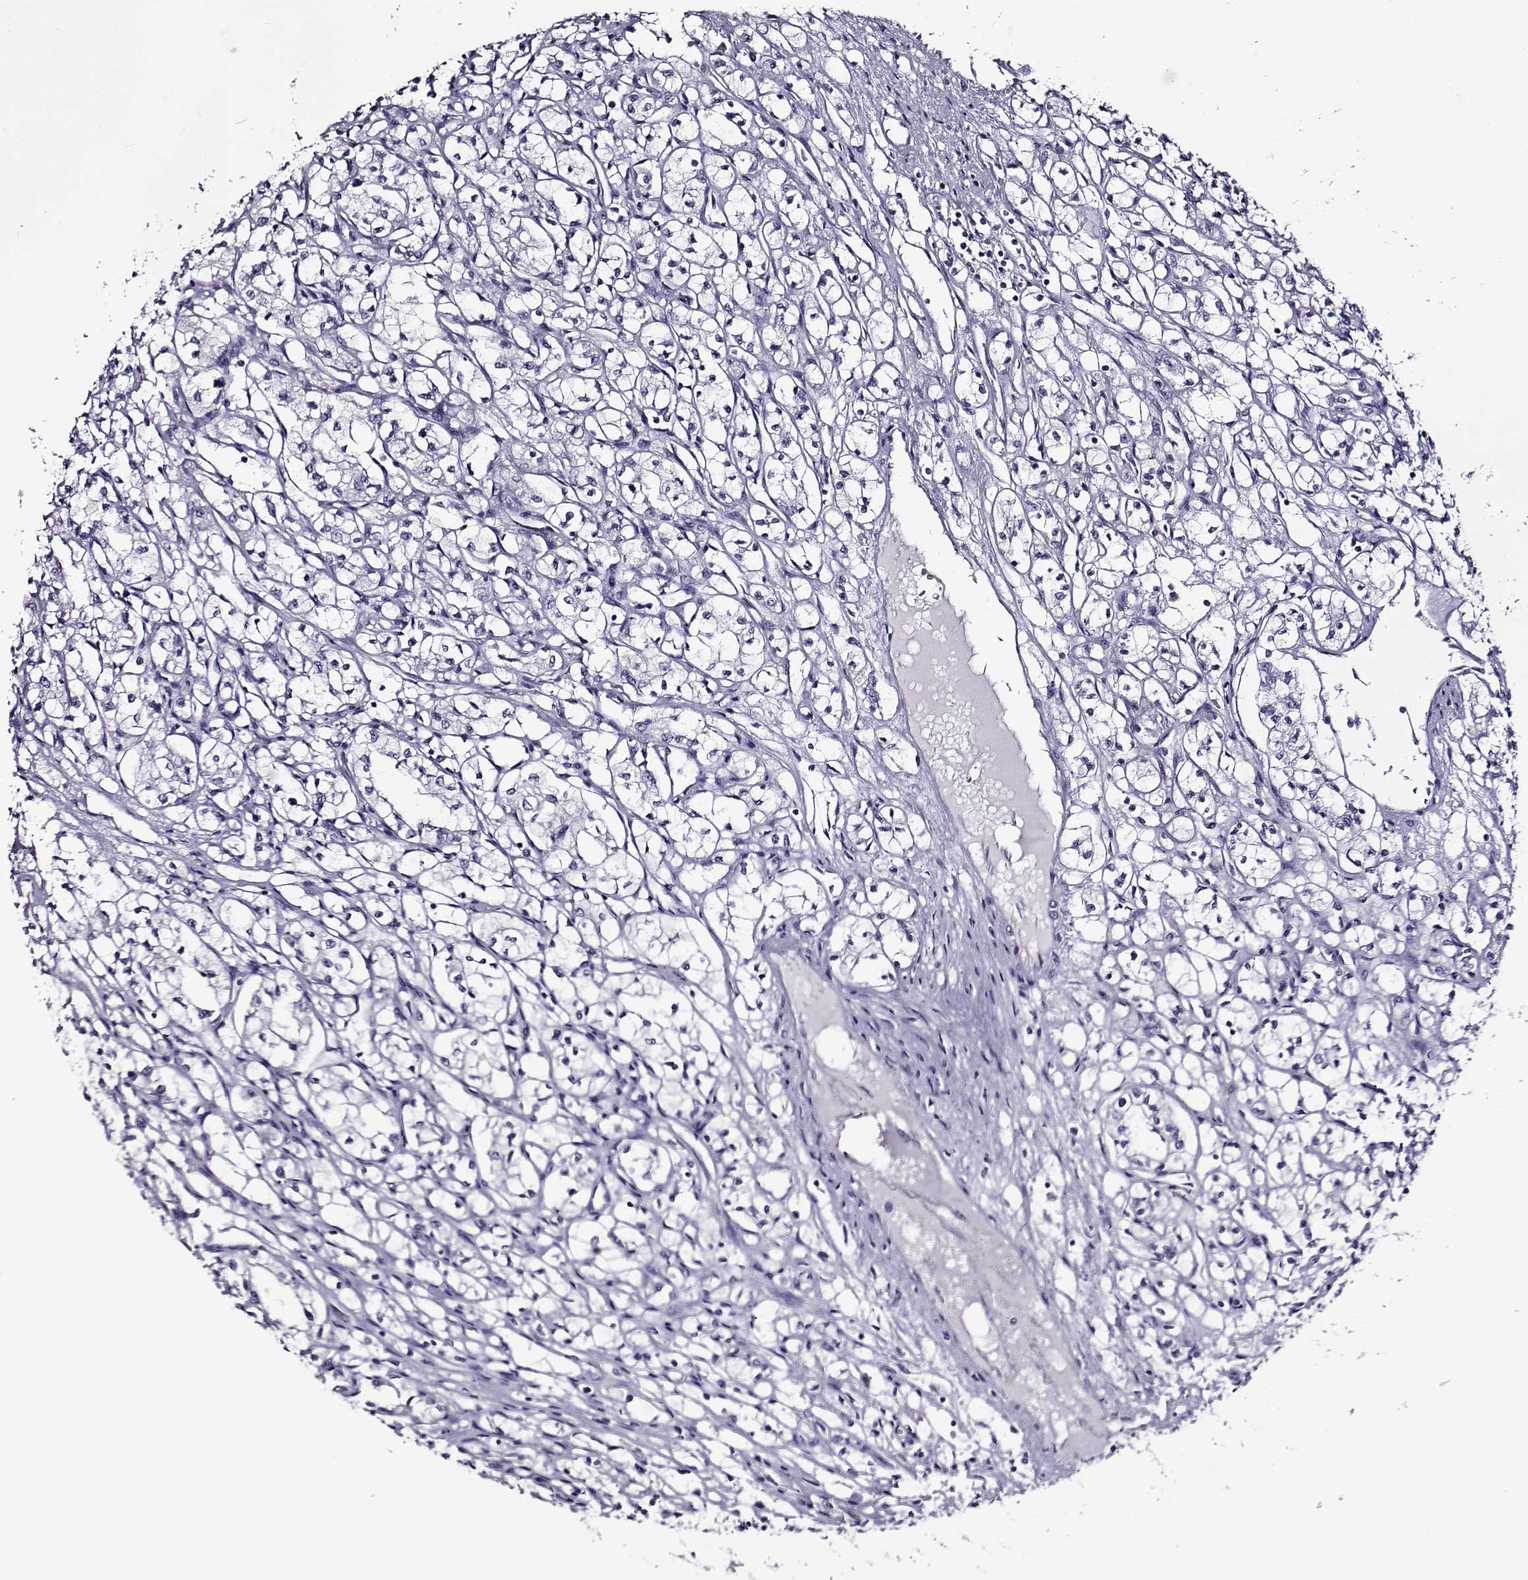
{"staining": {"intensity": "negative", "quantity": "none", "location": "none"}, "tissue": "renal cancer", "cell_type": "Tumor cells", "image_type": "cancer", "snomed": [{"axis": "morphology", "description": "Adenocarcinoma, NOS"}, {"axis": "topography", "description": "Kidney"}], "caption": "Protein analysis of renal cancer (adenocarcinoma) exhibits no significant positivity in tumor cells.", "gene": "TMEM266", "patient": {"sex": "male", "age": 56}}